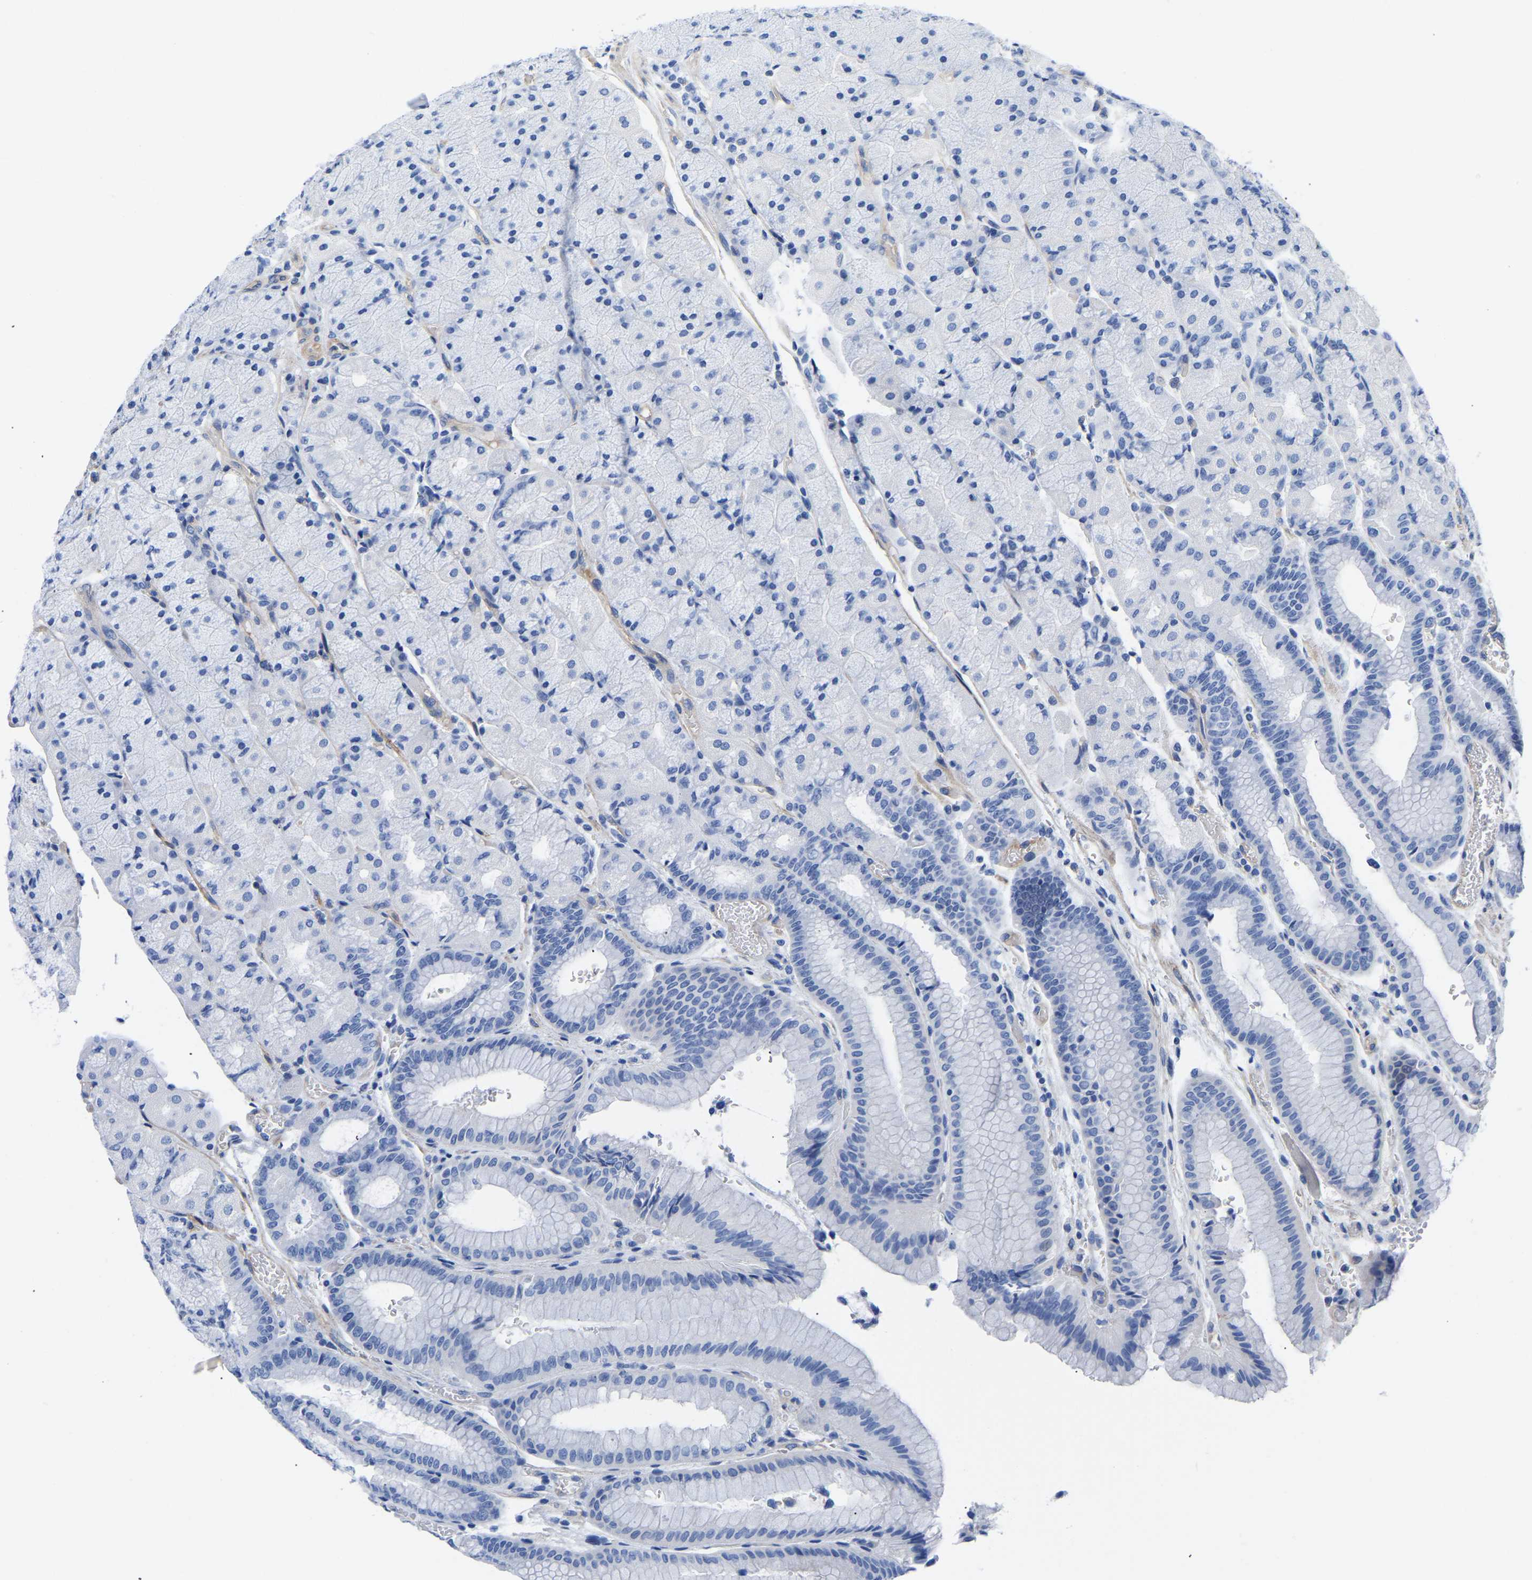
{"staining": {"intensity": "negative", "quantity": "none", "location": "none"}, "tissue": "stomach", "cell_type": "Glandular cells", "image_type": "normal", "snomed": [{"axis": "morphology", "description": "Normal tissue, NOS"}, {"axis": "morphology", "description": "Carcinoid, malignant, NOS"}, {"axis": "topography", "description": "Stomach, upper"}], "caption": "High magnification brightfield microscopy of normal stomach stained with DAB (3,3'-diaminobenzidine) (brown) and counterstained with hematoxylin (blue): glandular cells show no significant positivity.", "gene": "UPK3A", "patient": {"sex": "male", "age": 39}}